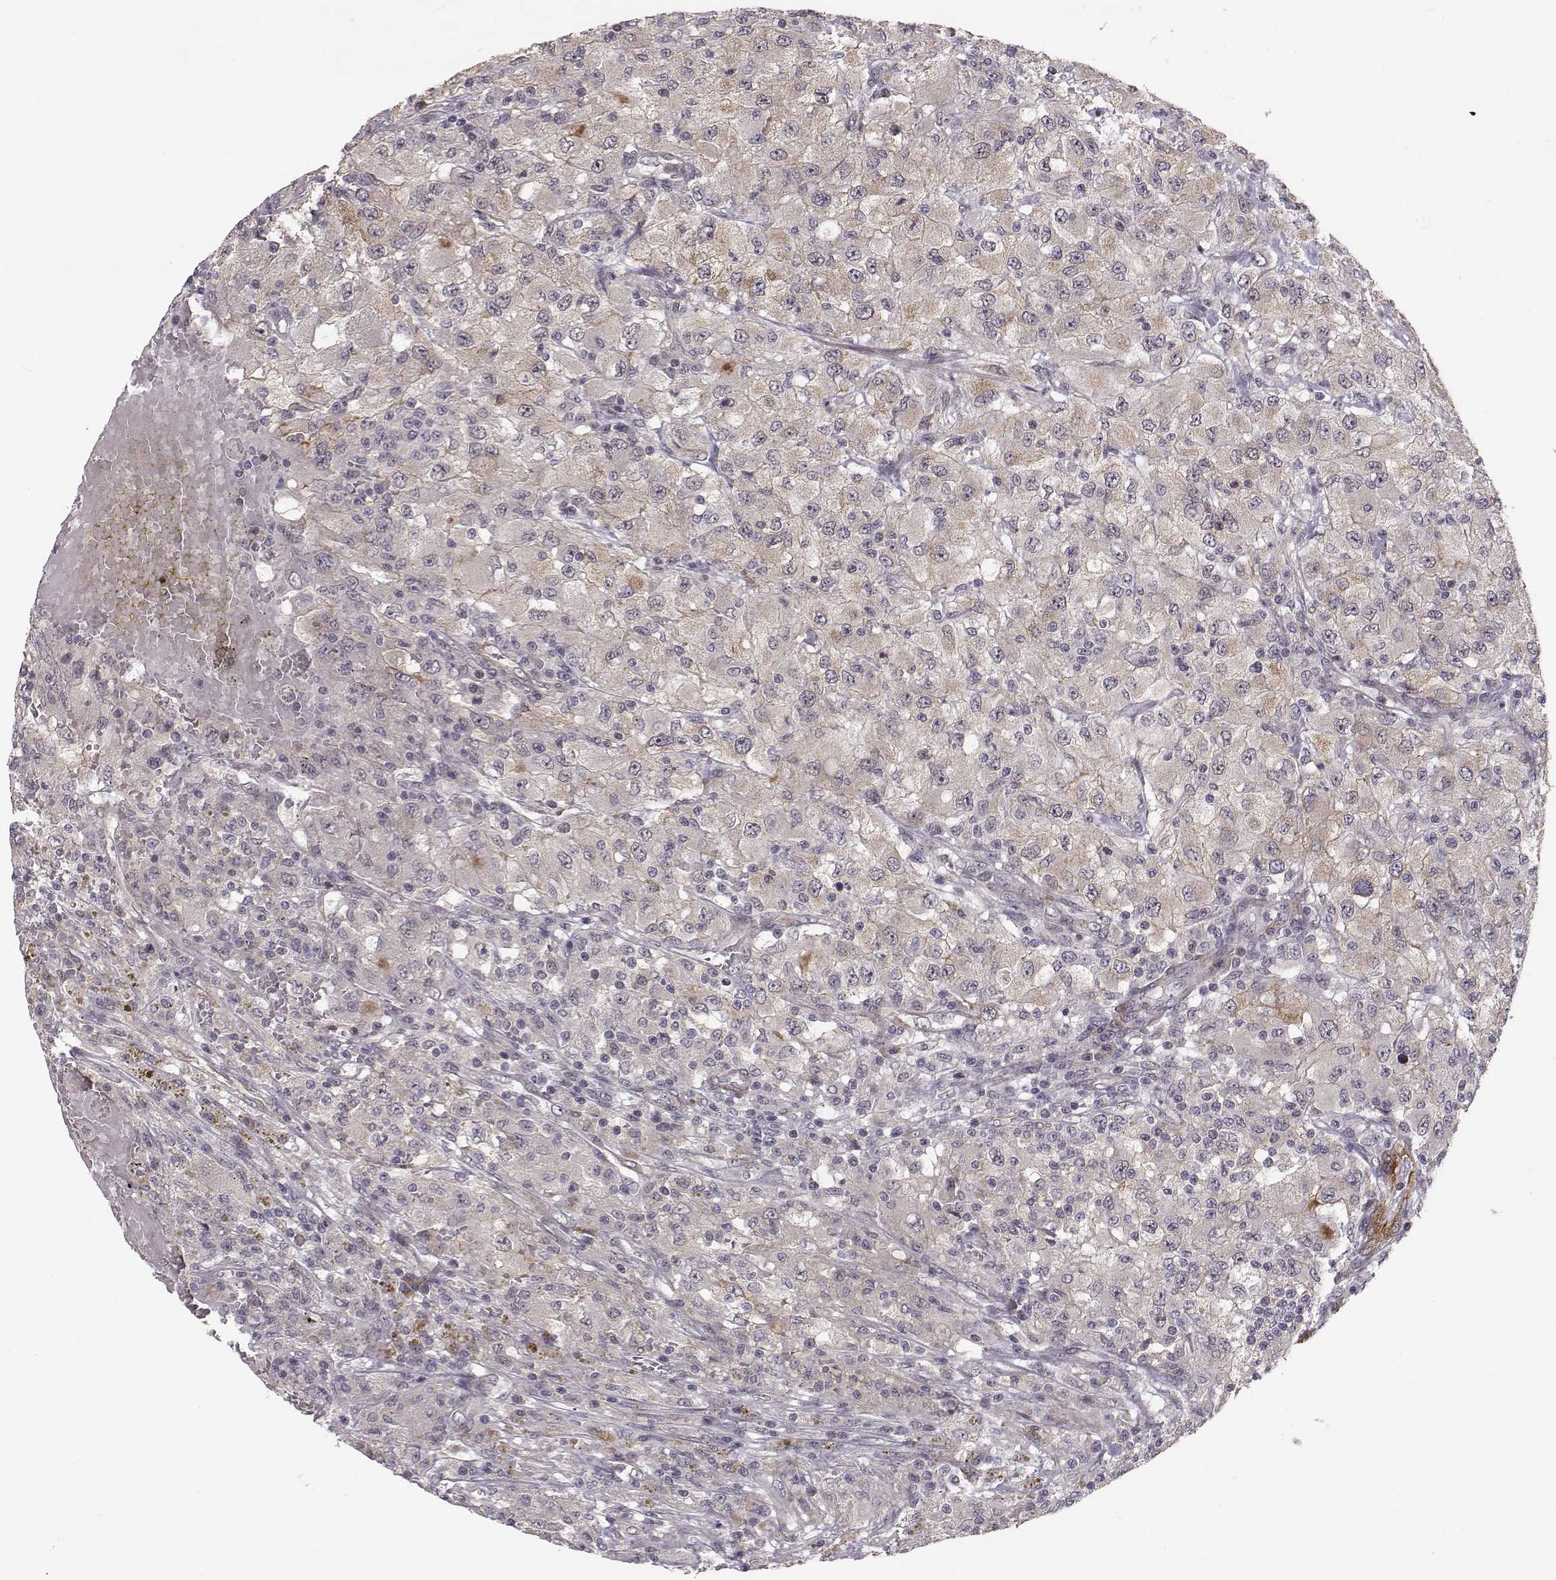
{"staining": {"intensity": "weak", "quantity": "25%-75%", "location": "cytoplasmic/membranous"}, "tissue": "renal cancer", "cell_type": "Tumor cells", "image_type": "cancer", "snomed": [{"axis": "morphology", "description": "Adenocarcinoma, NOS"}, {"axis": "topography", "description": "Kidney"}], "caption": "IHC photomicrograph of neoplastic tissue: human adenocarcinoma (renal) stained using immunohistochemistry (IHC) shows low levels of weak protein expression localized specifically in the cytoplasmic/membranous of tumor cells, appearing as a cytoplasmic/membranous brown color.", "gene": "PLEKHG3", "patient": {"sex": "female", "age": 67}}